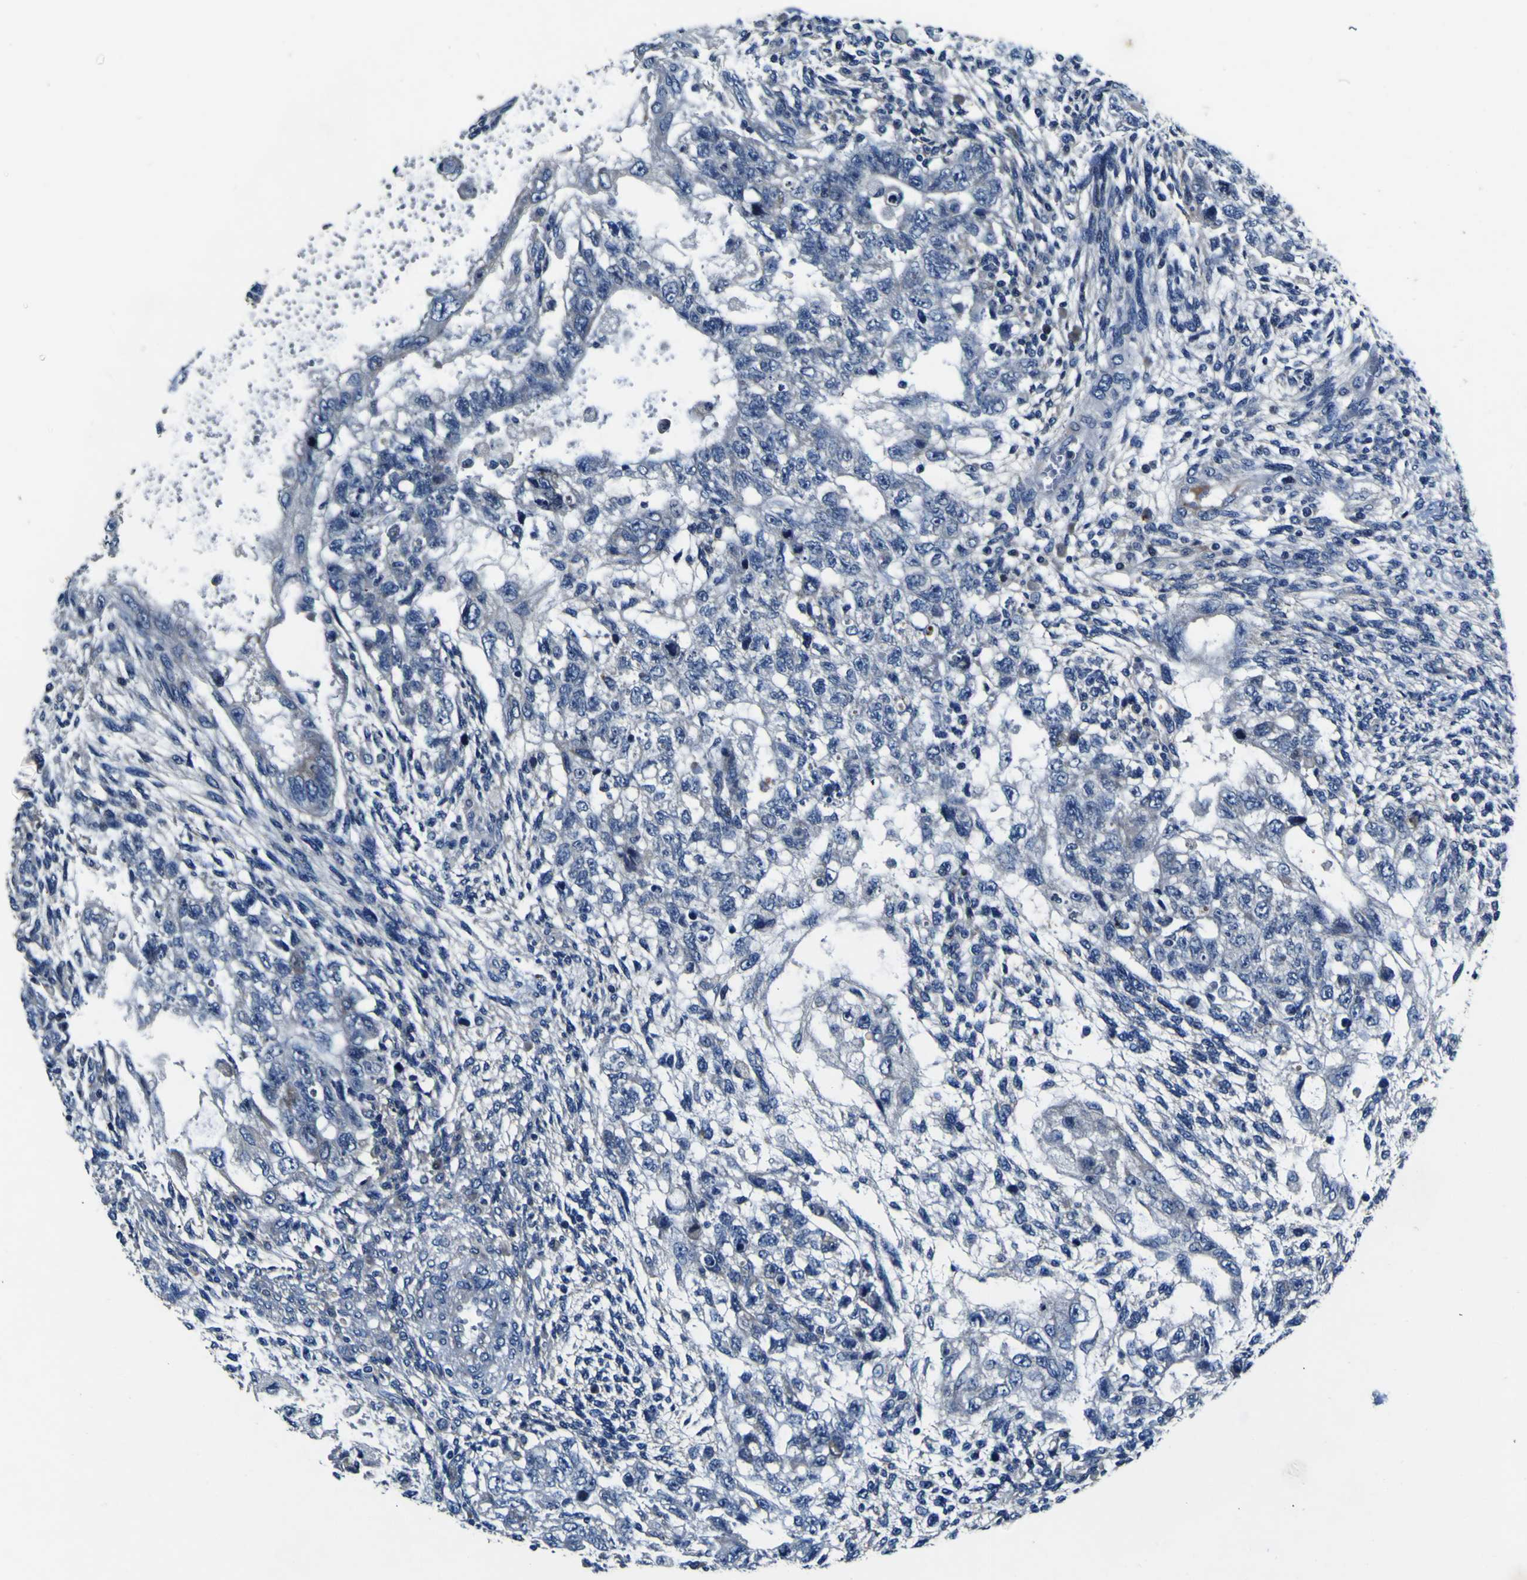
{"staining": {"intensity": "negative", "quantity": "none", "location": "none"}, "tissue": "testis cancer", "cell_type": "Tumor cells", "image_type": "cancer", "snomed": [{"axis": "morphology", "description": "Normal tissue, NOS"}, {"axis": "morphology", "description": "Carcinoma, Embryonal, NOS"}, {"axis": "topography", "description": "Testis"}], "caption": "This is an IHC histopathology image of human testis embryonal carcinoma. There is no staining in tumor cells.", "gene": "AGAP3", "patient": {"sex": "male", "age": 36}}